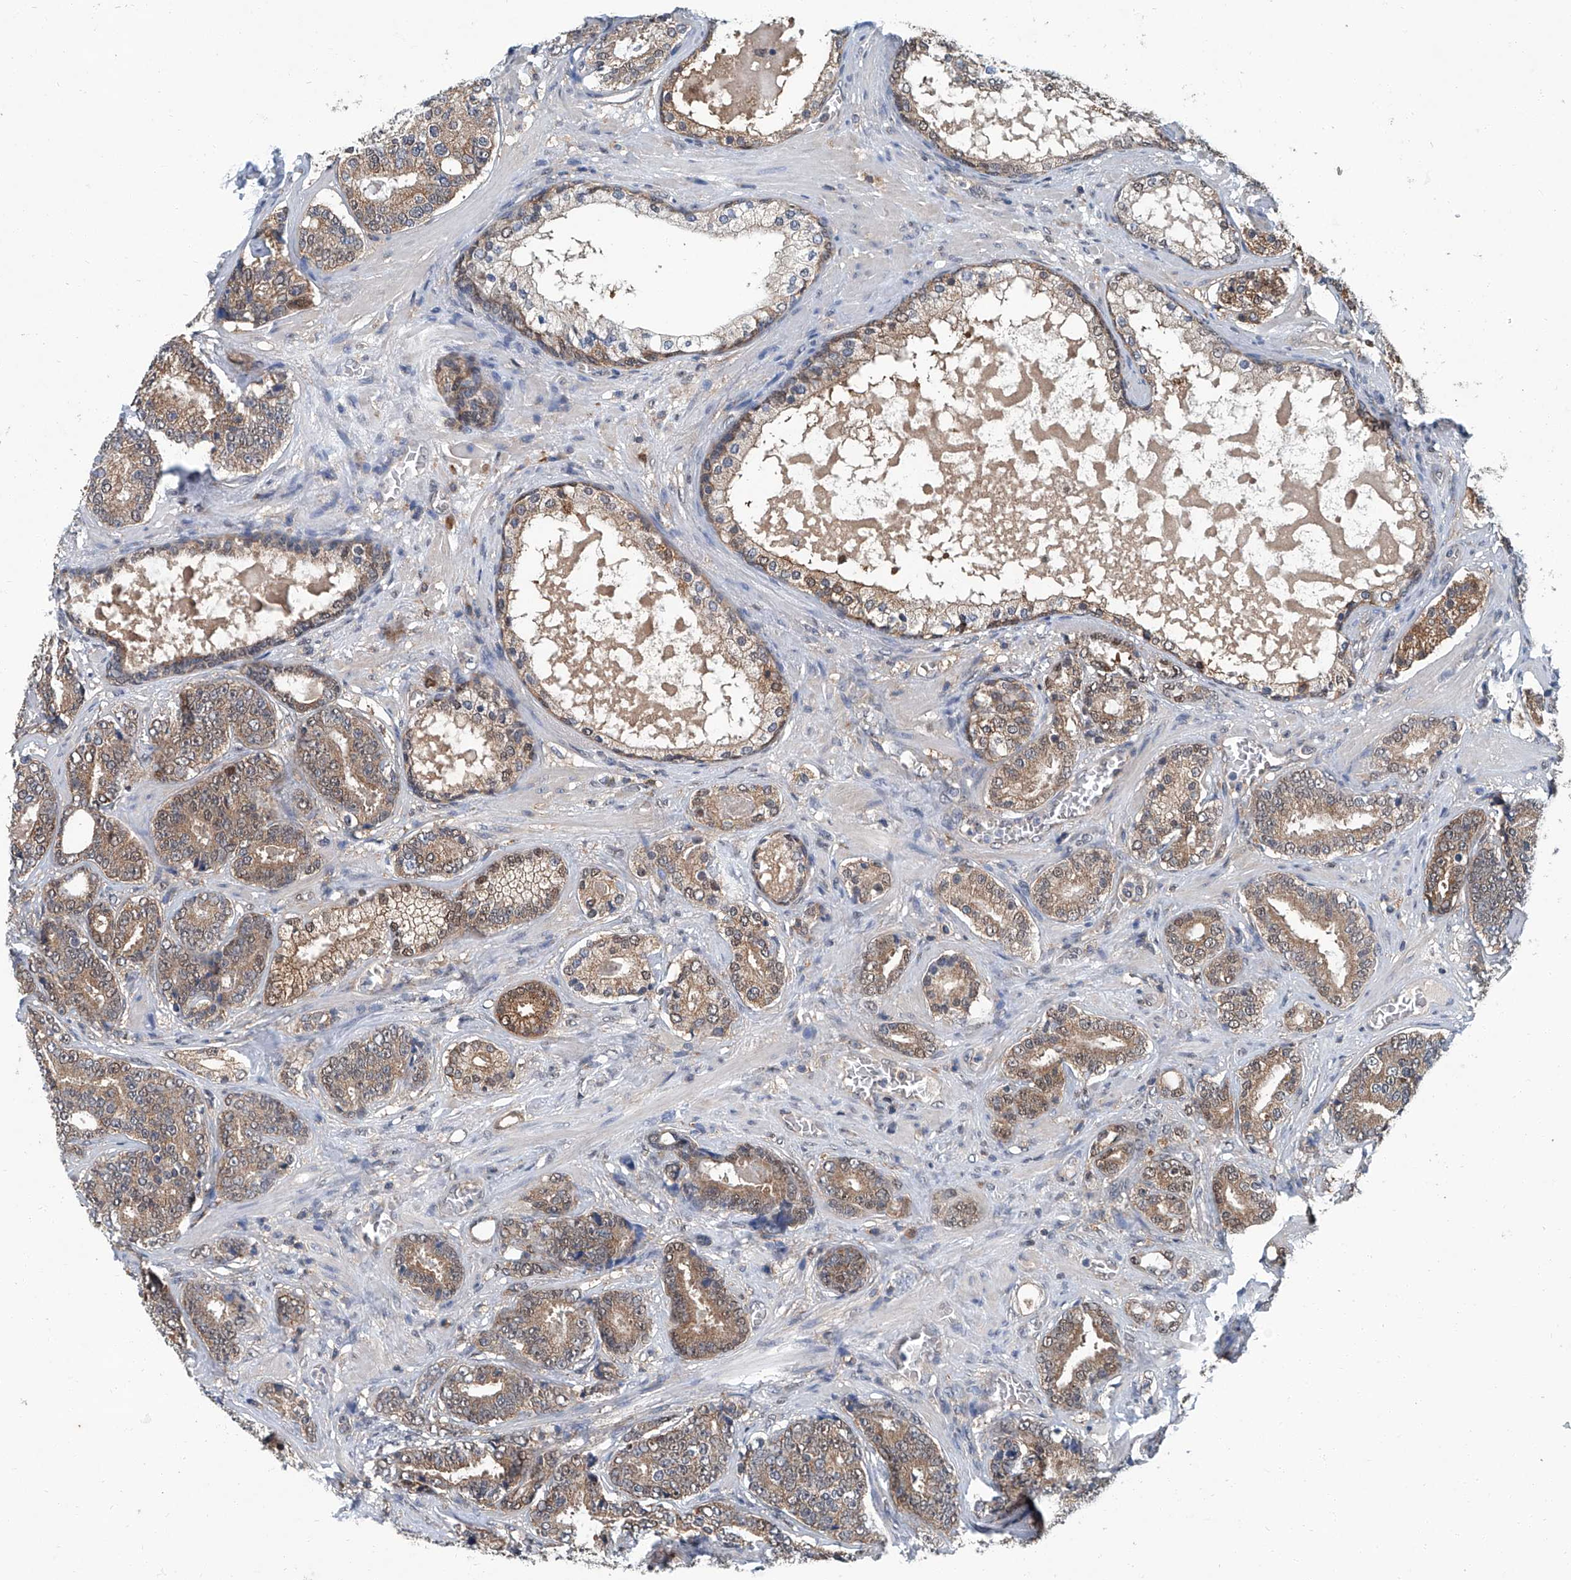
{"staining": {"intensity": "moderate", "quantity": ">75%", "location": "cytoplasmic/membranous,nuclear"}, "tissue": "prostate cancer", "cell_type": "Tumor cells", "image_type": "cancer", "snomed": [{"axis": "morphology", "description": "Adenocarcinoma, High grade"}, {"axis": "topography", "description": "Prostate"}], "caption": "The immunohistochemical stain labels moderate cytoplasmic/membranous and nuclear staining in tumor cells of prostate cancer tissue. The staining was performed using DAB to visualize the protein expression in brown, while the nuclei were stained in blue with hematoxylin (Magnification: 20x).", "gene": "CLK1", "patient": {"sex": "male", "age": 60}}